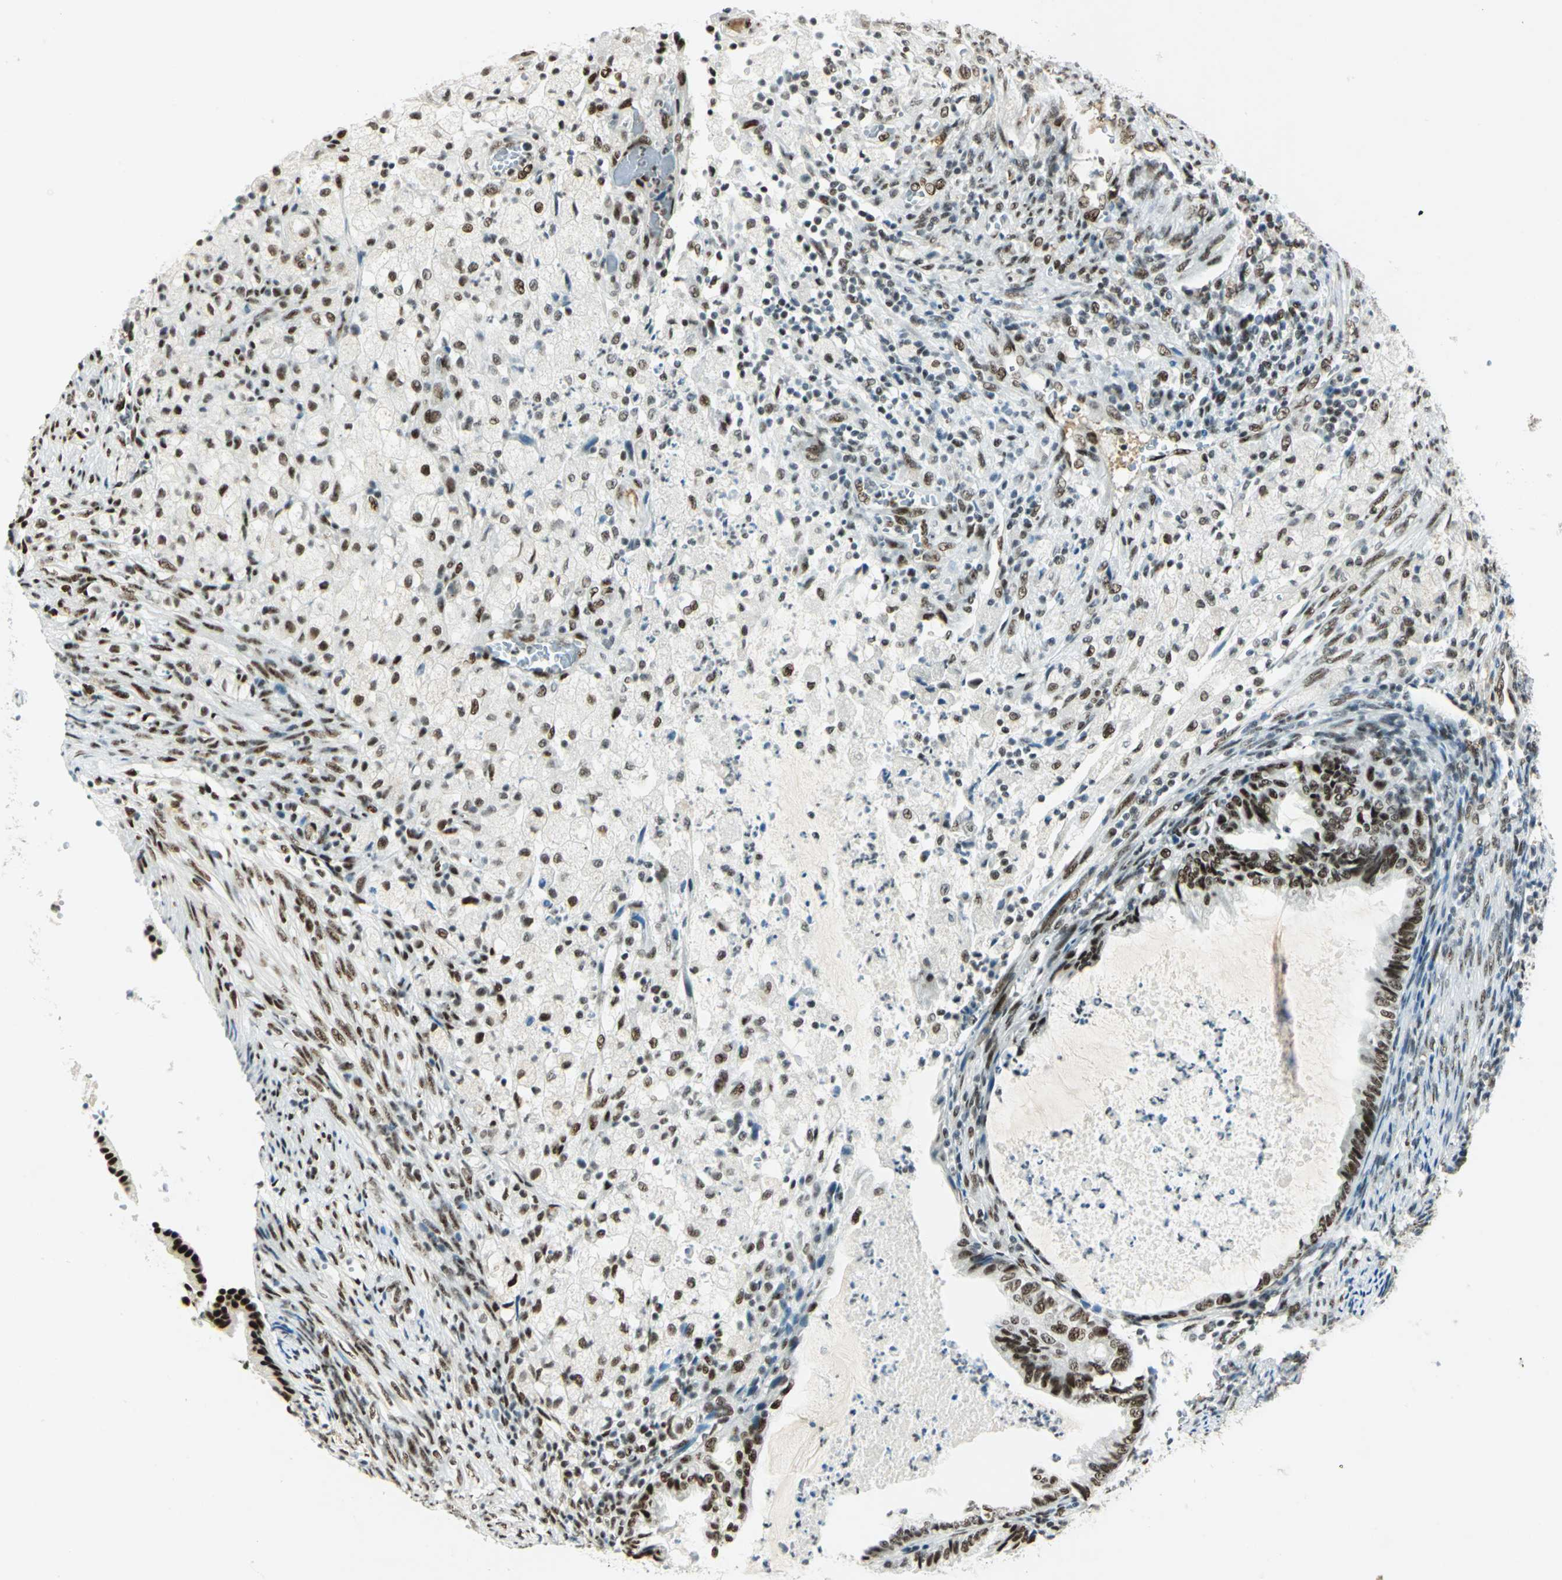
{"staining": {"intensity": "strong", "quantity": "25%-75%", "location": "nuclear"}, "tissue": "cervical cancer", "cell_type": "Tumor cells", "image_type": "cancer", "snomed": [{"axis": "morphology", "description": "Normal tissue, NOS"}, {"axis": "morphology", "description": "Adenocarcinoma, NOS"}, {"axis": "topography", "description": "Cervix"}, {"axis": "topography", "description": "Endometrium"}], "caption": "Cervical cancer tissue exhibits strong nuclear staining in approximately 25%-75% of tumor cells, visualized by immunohistochemistry.", "gene": "MTMR10", "patient": {"sex": "female", "age": 86}}